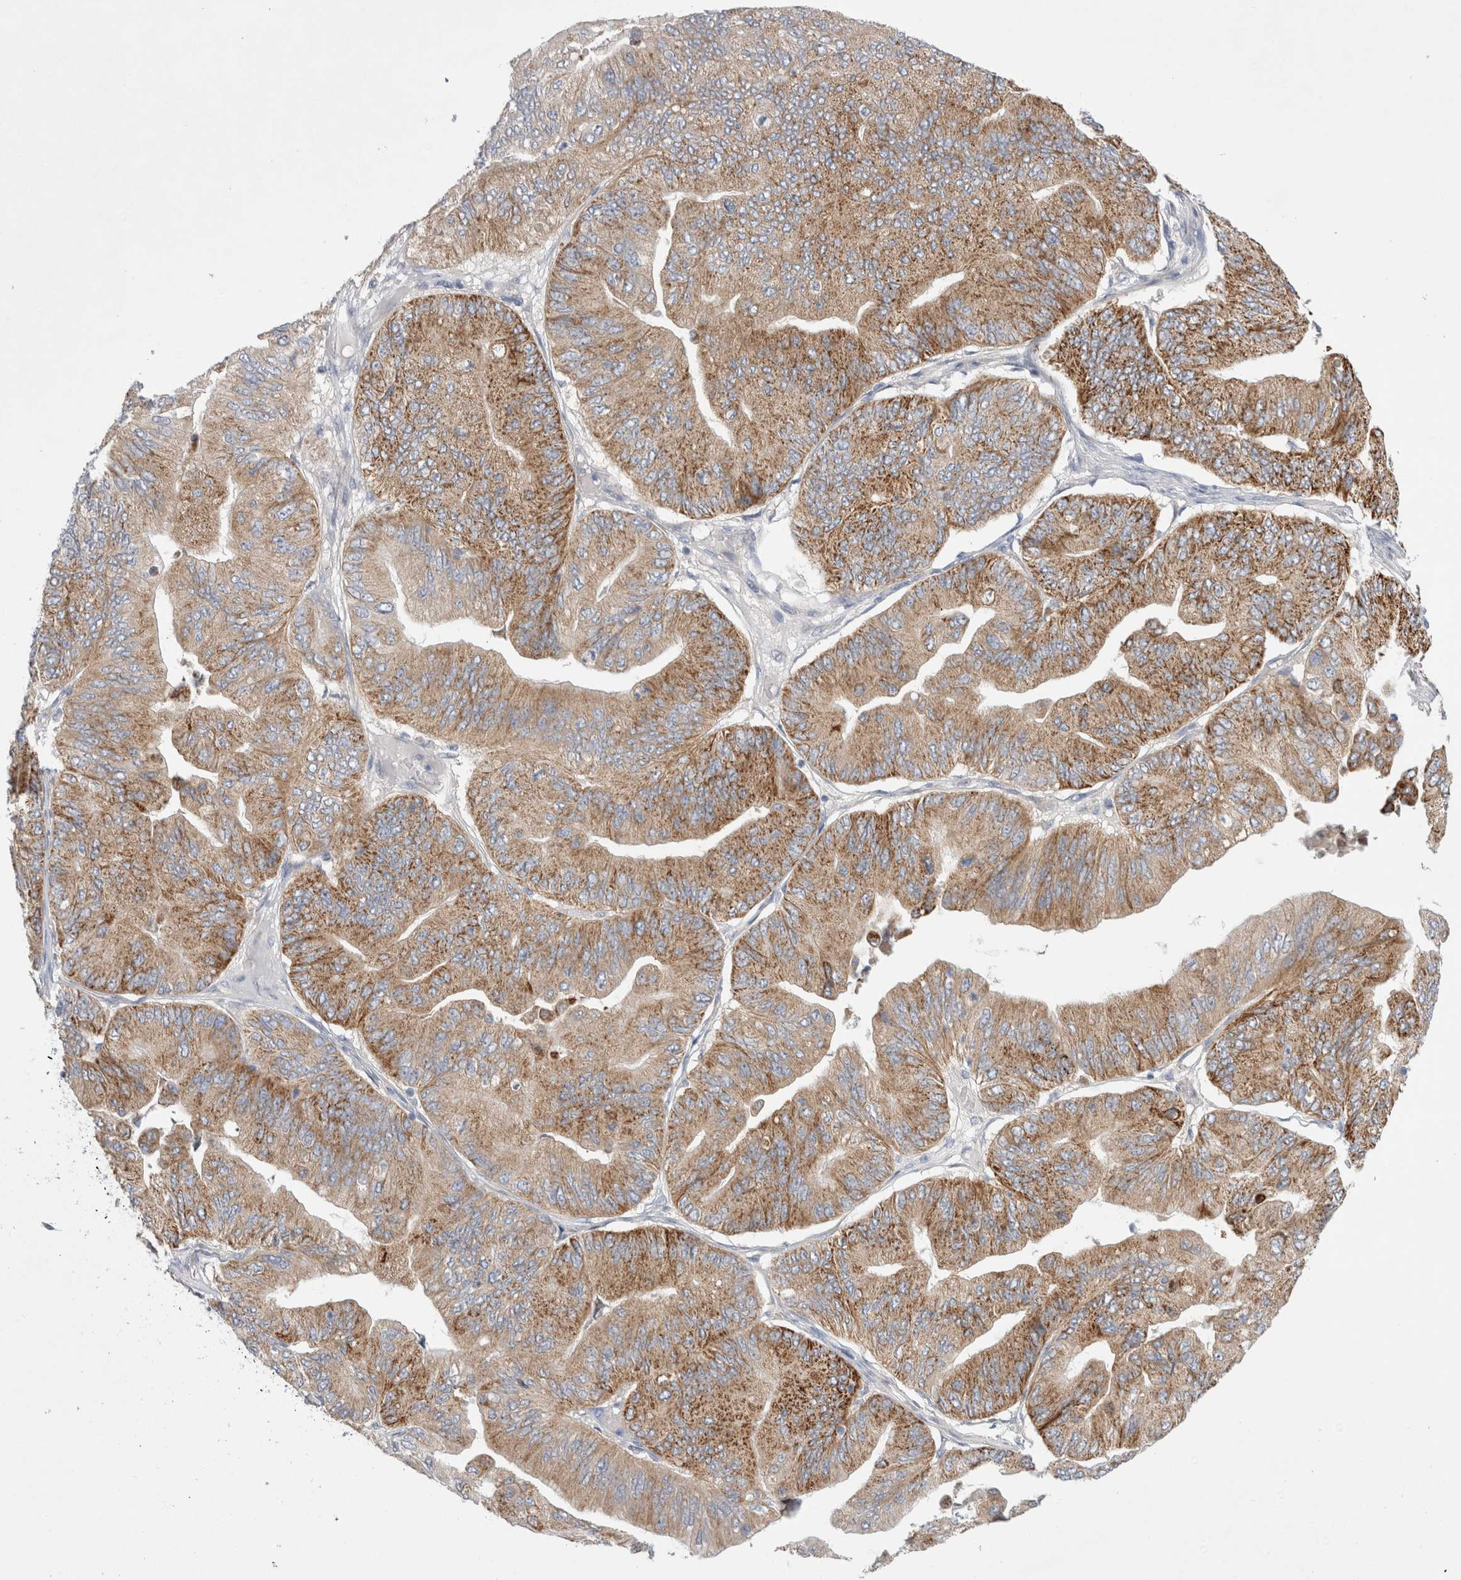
{"staining": {"intensity": "moderate", "quantity": ">75%", "location": "cytoplasmic/membranous"}, "tissue": "ovarian cancer", "cell_type": "Tumor cells", "image_type": "cancer", "snomed": [{"axis": "morphology", "description": "Cystadenocarcinoma, mucinous, NOS"}, {"axis": "topography", "description": "Ovary"}], "caption": "Immunohistochemistry (IHC) staining of ovarian cancer, which exhibits medium levels of moderate cytoplasmic/membranous expression in approximately >75% of tumor cells indicating moderate cytoplasmic/membranous protein positivity. The staining was performed using DAB (3,3'-diaminobenzidine) (brown) for protein detection and nuclei were counterstained in hematoxylin (blue).", "gene": "RBM12B", "patient": {"sex": "female", "age": 61}}